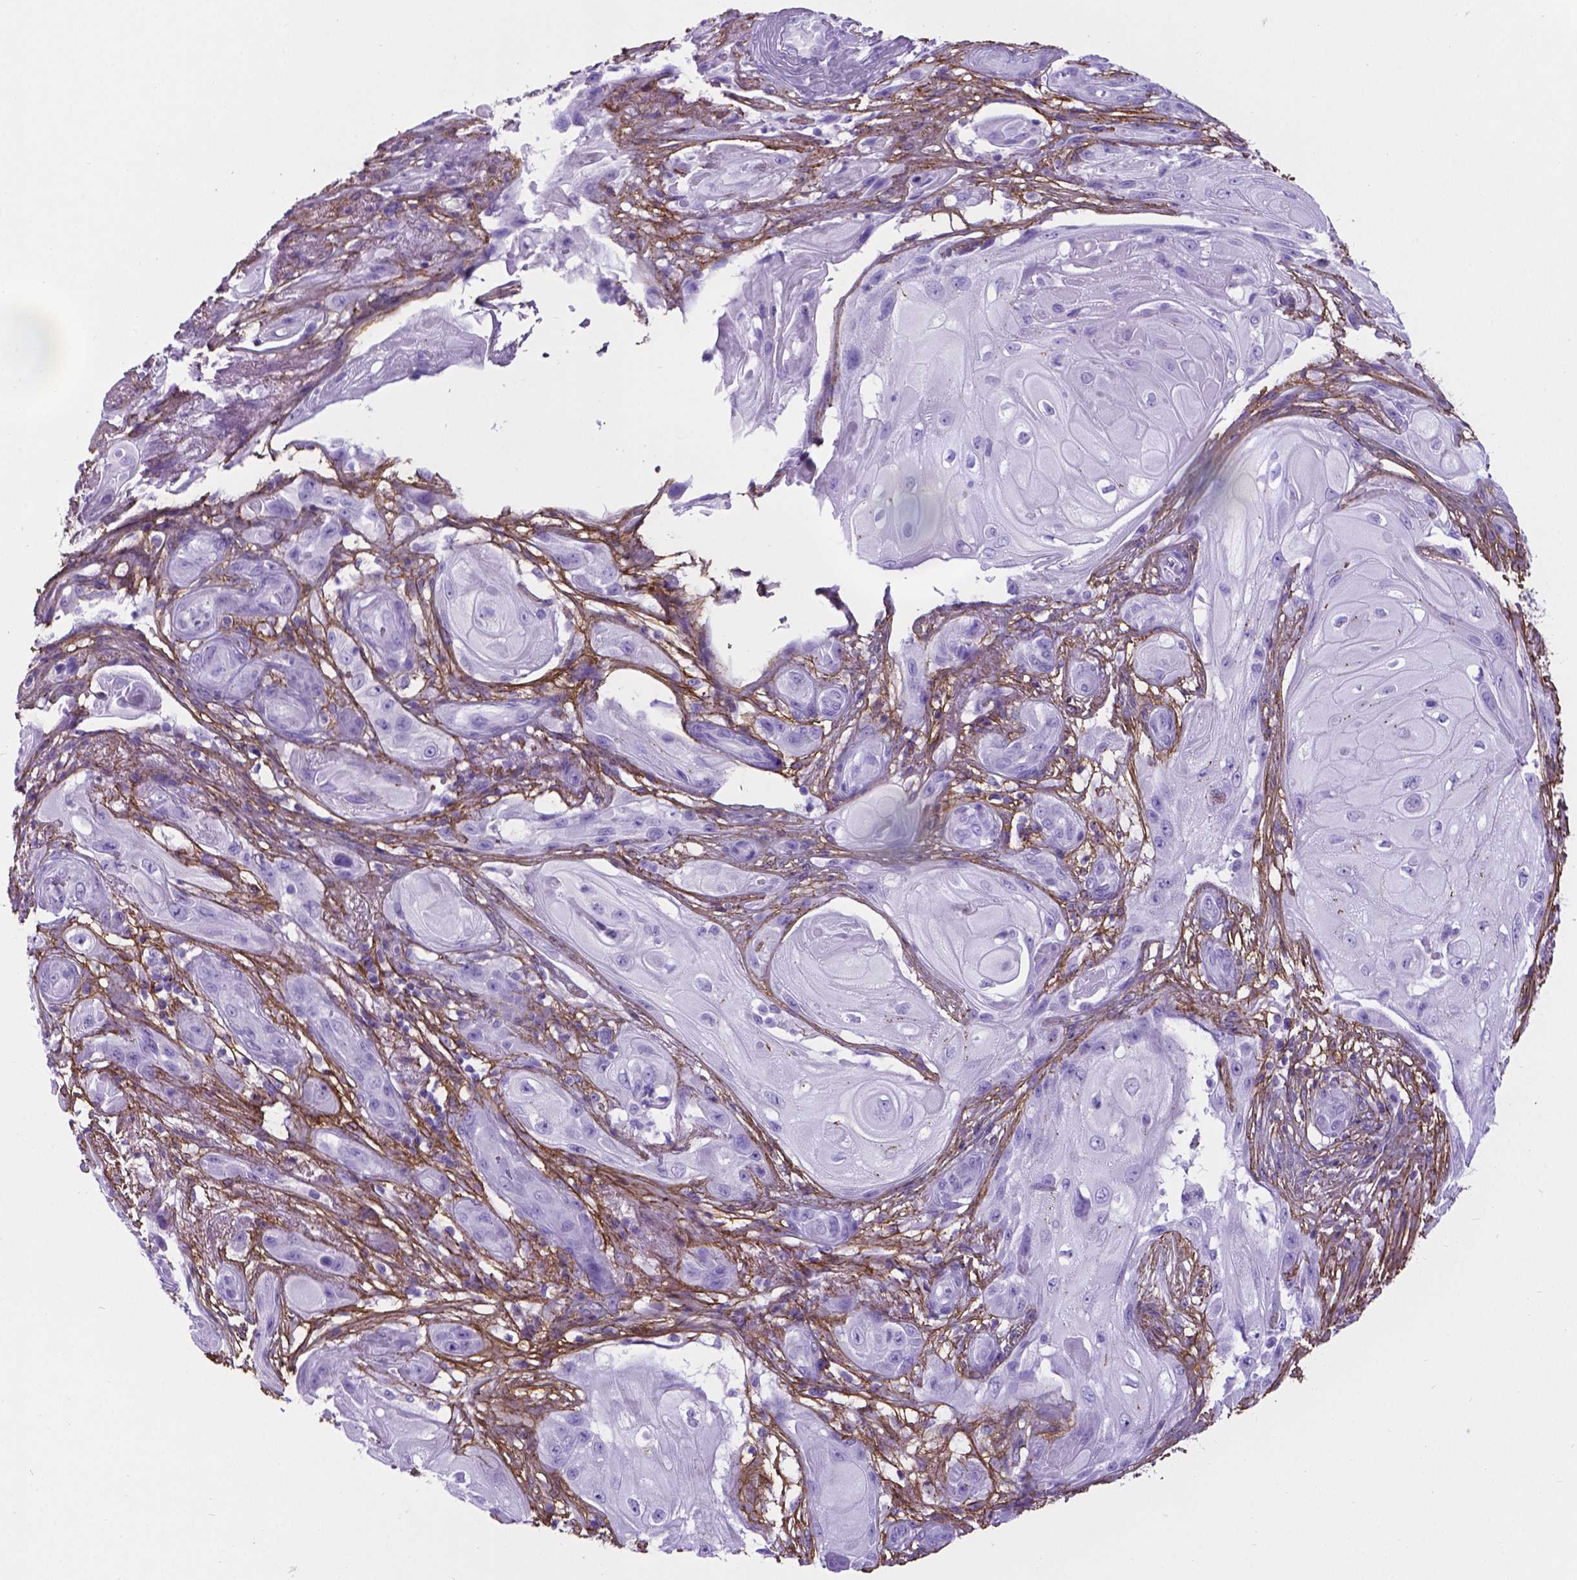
{"staining": {"intensity": "negative", "quantity": "none", "location": "none"}, "tissue": "skin cancer", "cell_type": "Tumor cells", "image_type": "cancer", "snomed": [{"axis": "morphology", "description": "Squamous cell carcinoma, NOS"}, {"axis": "topography", "description": "Skin"}], "caption": "Immunohistochemistry (IHC) histopathology image of neoplastic tissue: skin squamous cell carcinoma stained with DAB (3,3'-diaminobenzidine) reveals no significant protein staining in tumor cells.", "gene": "MFAP2", "patient": {"sex": "male", "age": 62}}